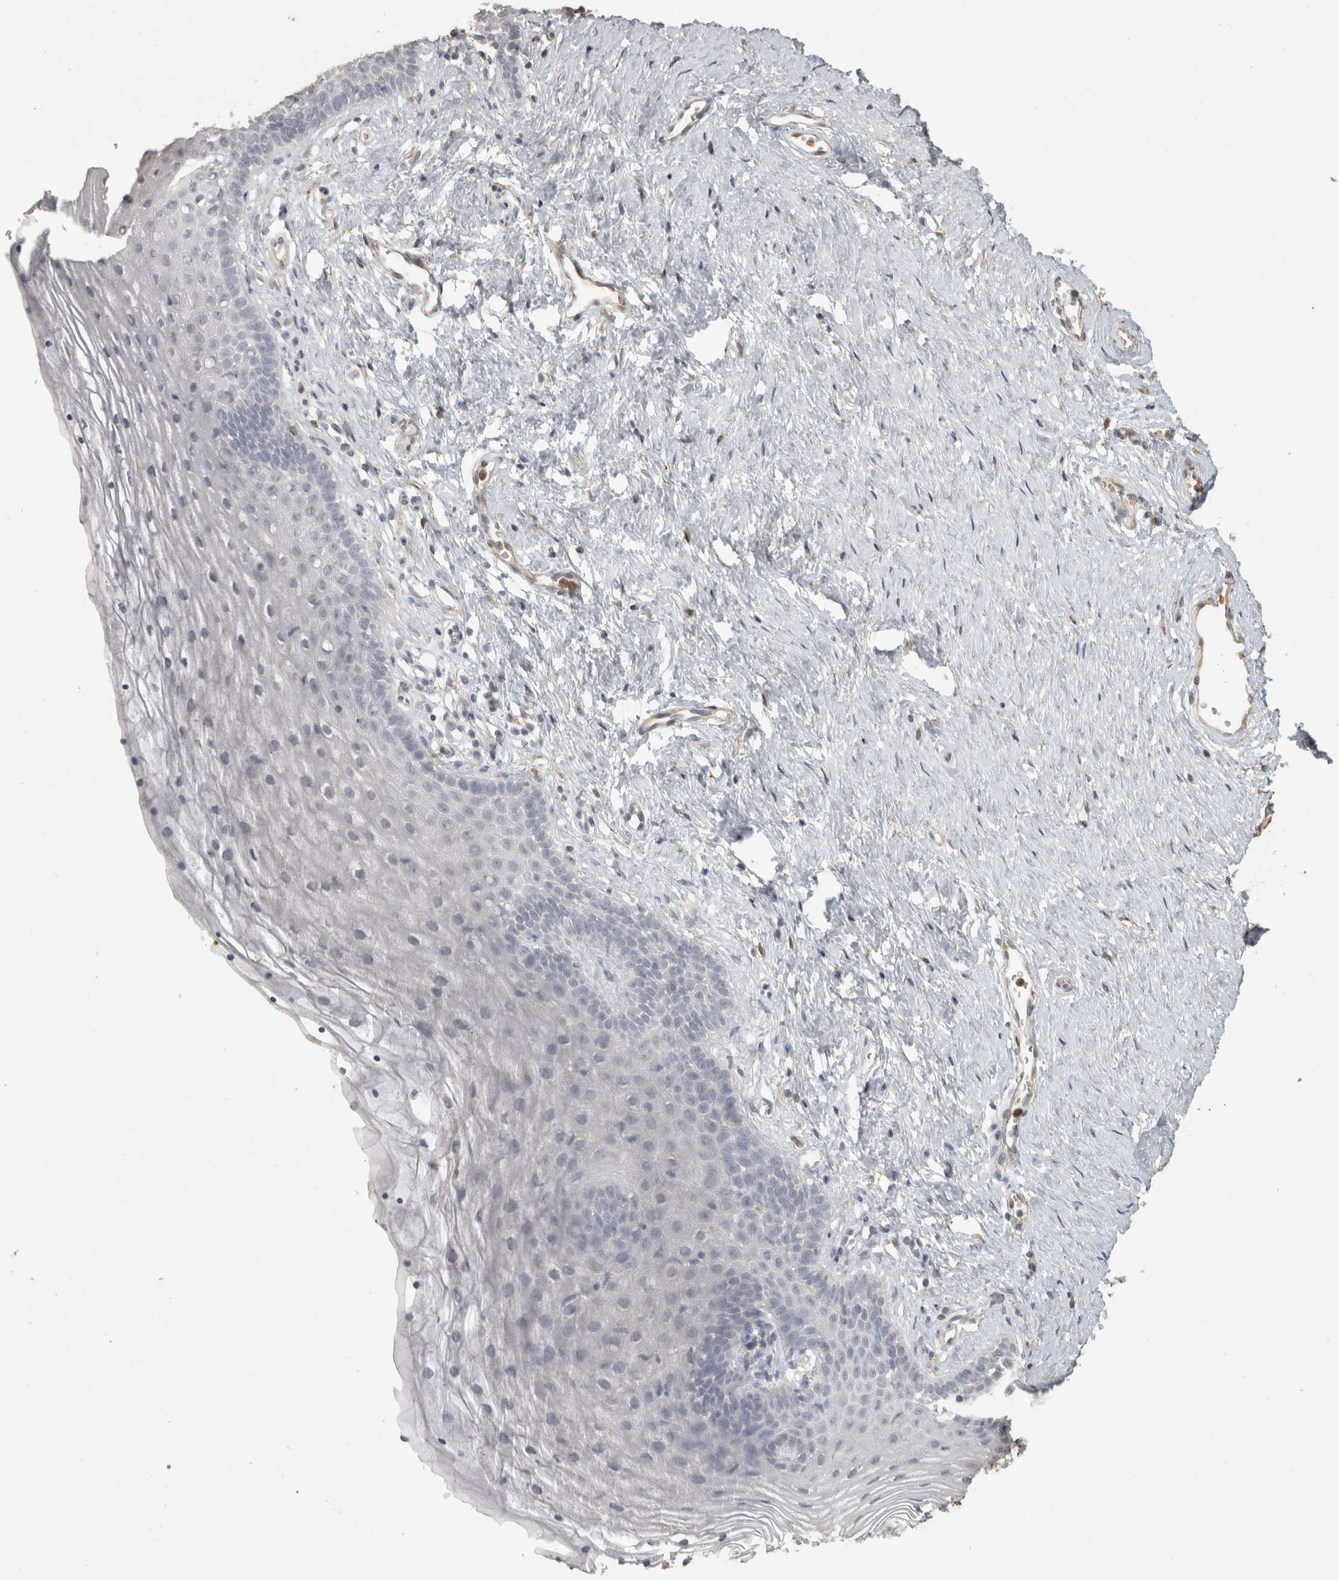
{"staining": {"intensity": "negative", "quantity": "none", "location": "none"}, "tissue": "vagina", "cell_type": "Squamous epithelial cells", "image_type": "normal", "snomed": [{"axis": "morphology", "description": "Normal tissue, NOS"}, {"axis": "topography", "description": "Vagina"}], "caption": "This is an IHC micrograph of normal vagina. There is no positivity in squamous epithelial cells.", "gene": "REPS2", "patient": {"sex": "female", "age": 32}}